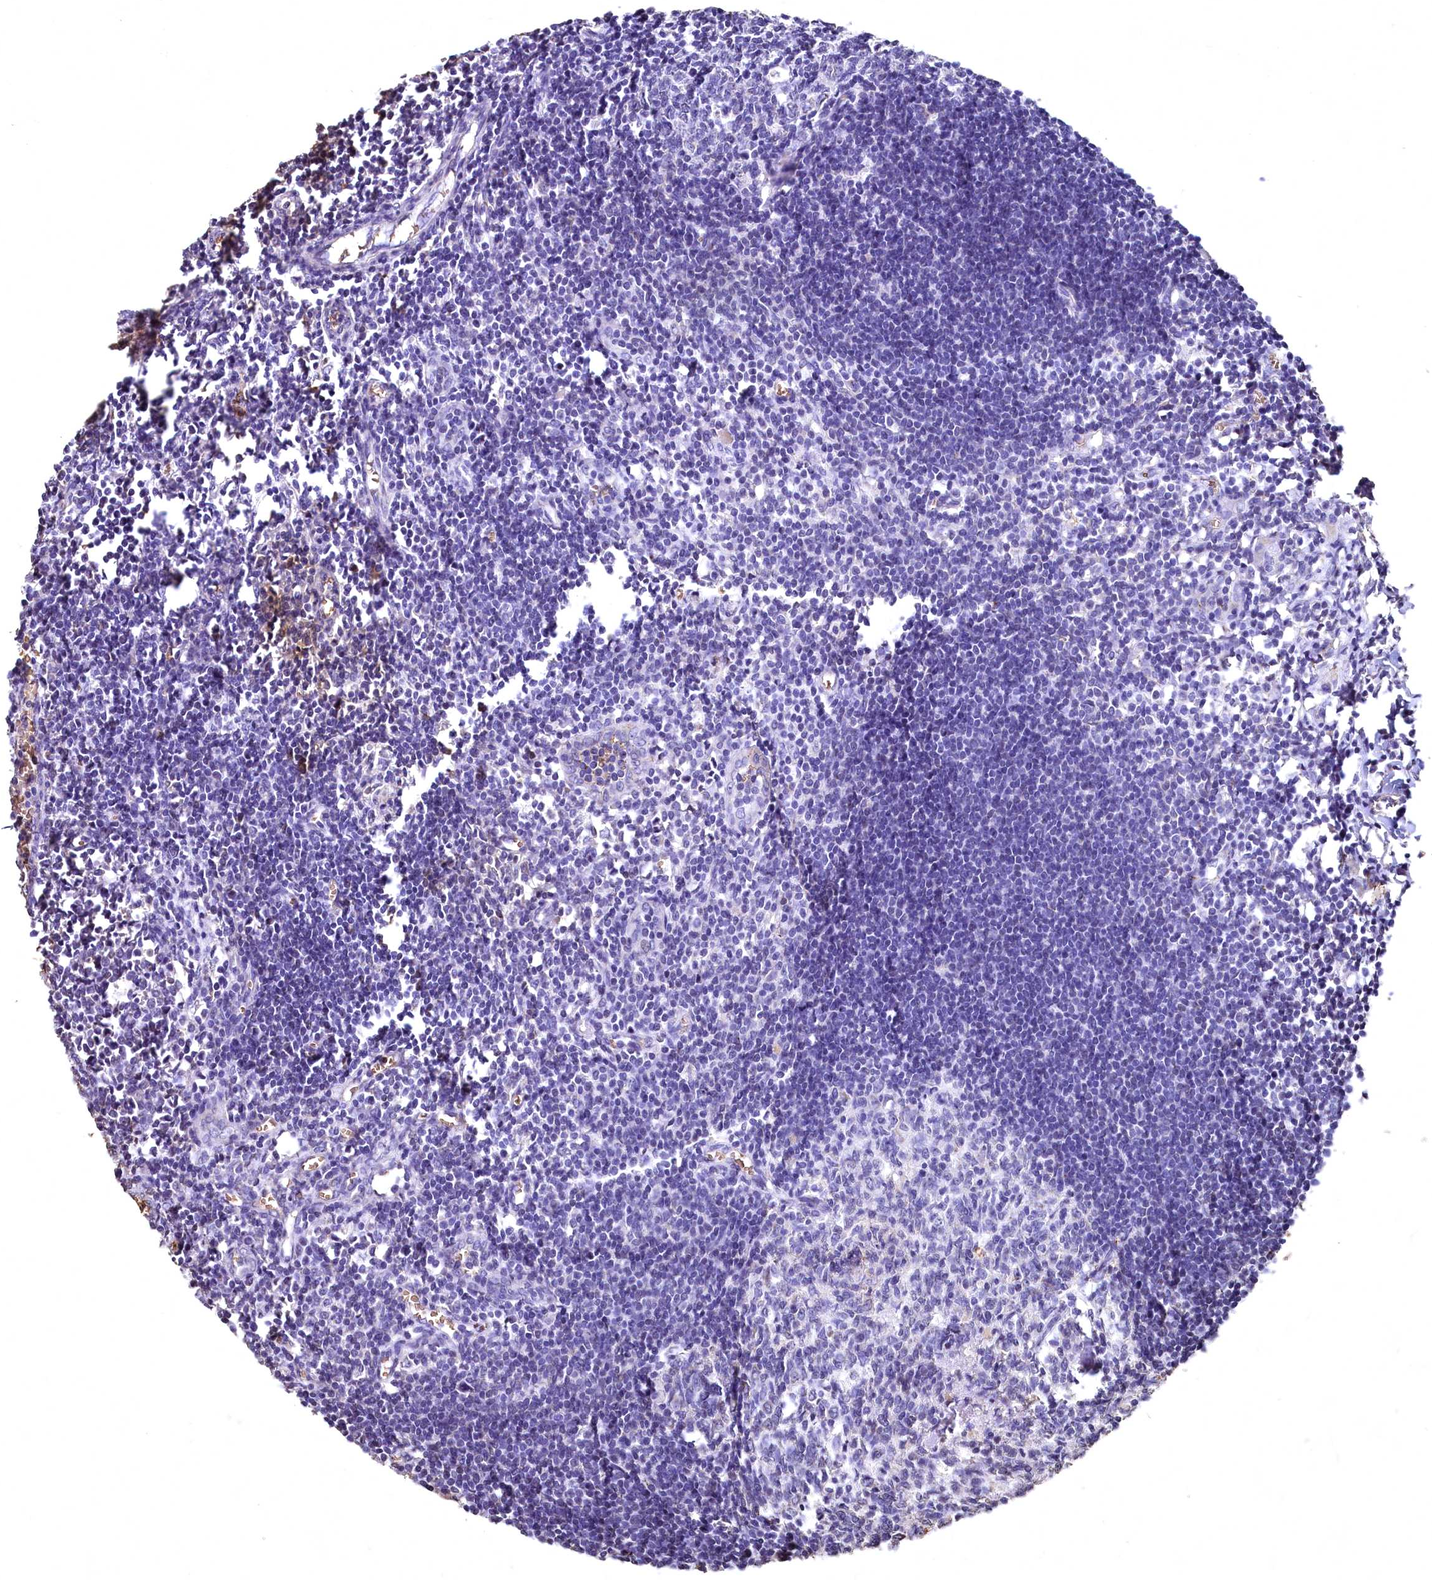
{"staining": {"intensity": "negative", "quantity": "none", "location": "none"}, "tissue": "lymph node", "cell_type": "Germinal center cells", "image_type": "normal", "snomed": [{"axis": "morphology", "description": "Normal tissue, NOS"}, {"axis": "morphology", "description": "Malignant melanoma, Metastatic site"}, {"axis": "topography", "description": "Lymph node"}], "caption": "An IHC micrograph of unremarkable lymph node is shown. There is no staining in germinal center cells of lymph node.", "gene": "SPTA1", "patient": {"sex": "male", "age": 41}}